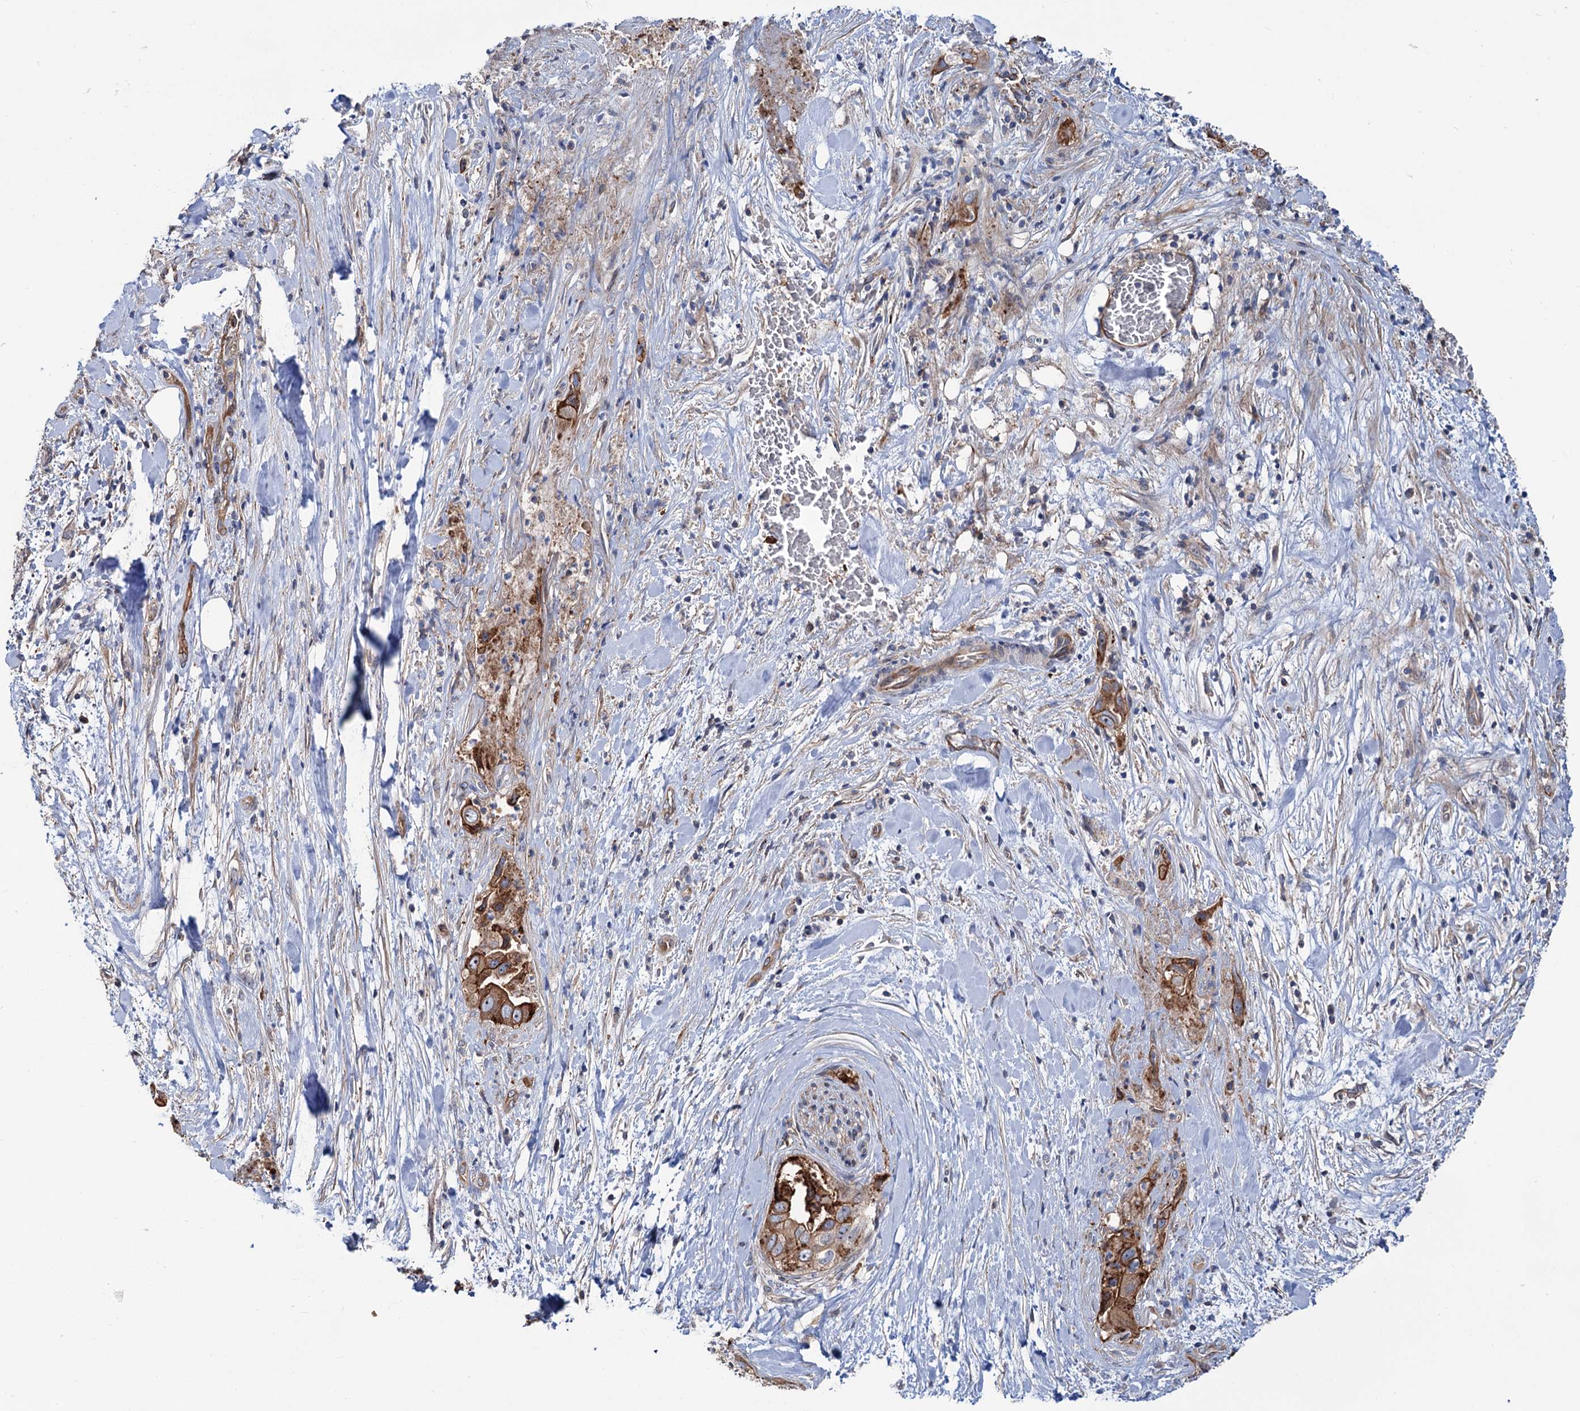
{"staining": {"intensity": "strong", "quantity": ">75%", "location": "cytoplasmic/membranous"}, "tissue": "pancreatic cancer", "cell_type": "Tumor cells", "image_type": "cancer", "snomed": [{"axis": "morphology", "description": "Adenocarcinoma, NOS"}, {"axis": "topography", "description": "Pancreas"}], "caption": "About >75% of tumor cells in adenocarcinoma (pancreatic) display strong cytoplasmic/membranous protein positivity as visualized by brown immunohistochemical staining.", "gene": "PTDSS2", "patient": {"sex": "female", "age": 78}}